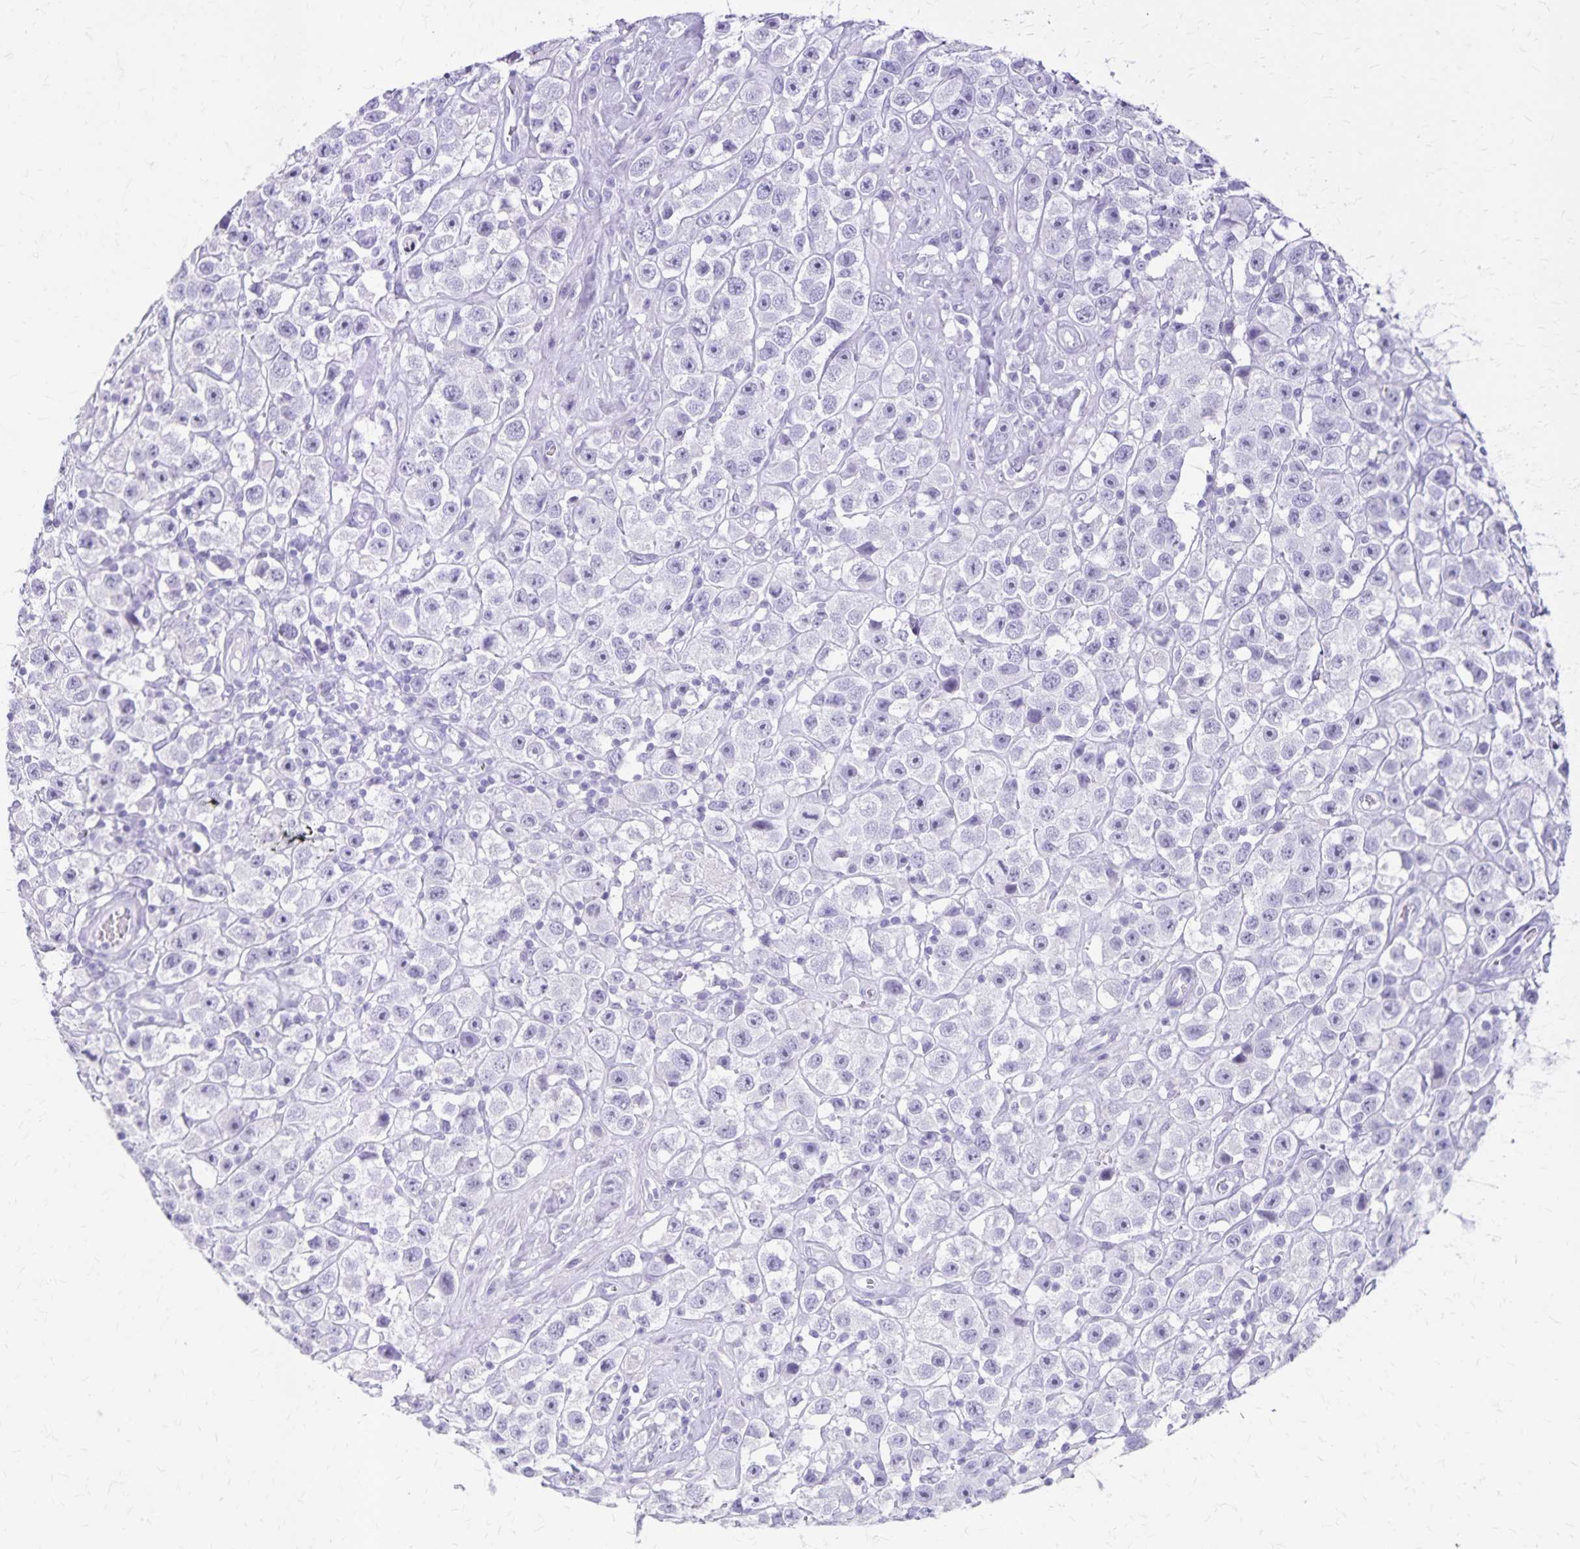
{"staining": {"intensity": "negative", "quantity": "none", "location": "none"}, "tissue": "testis cancer", "cell_type": "Tumor cells", "image_type": "cancer", "snomed": [{"axis": "morphology", "description": "Seminoma, NOS"}, {"axis": "topography", "description": "Testis"}], "caption": "There is no significant staining in tumor cells of testis seminoma.", "gene": "GPBAR1", "patient": {"sex": "male", "age": 45}}